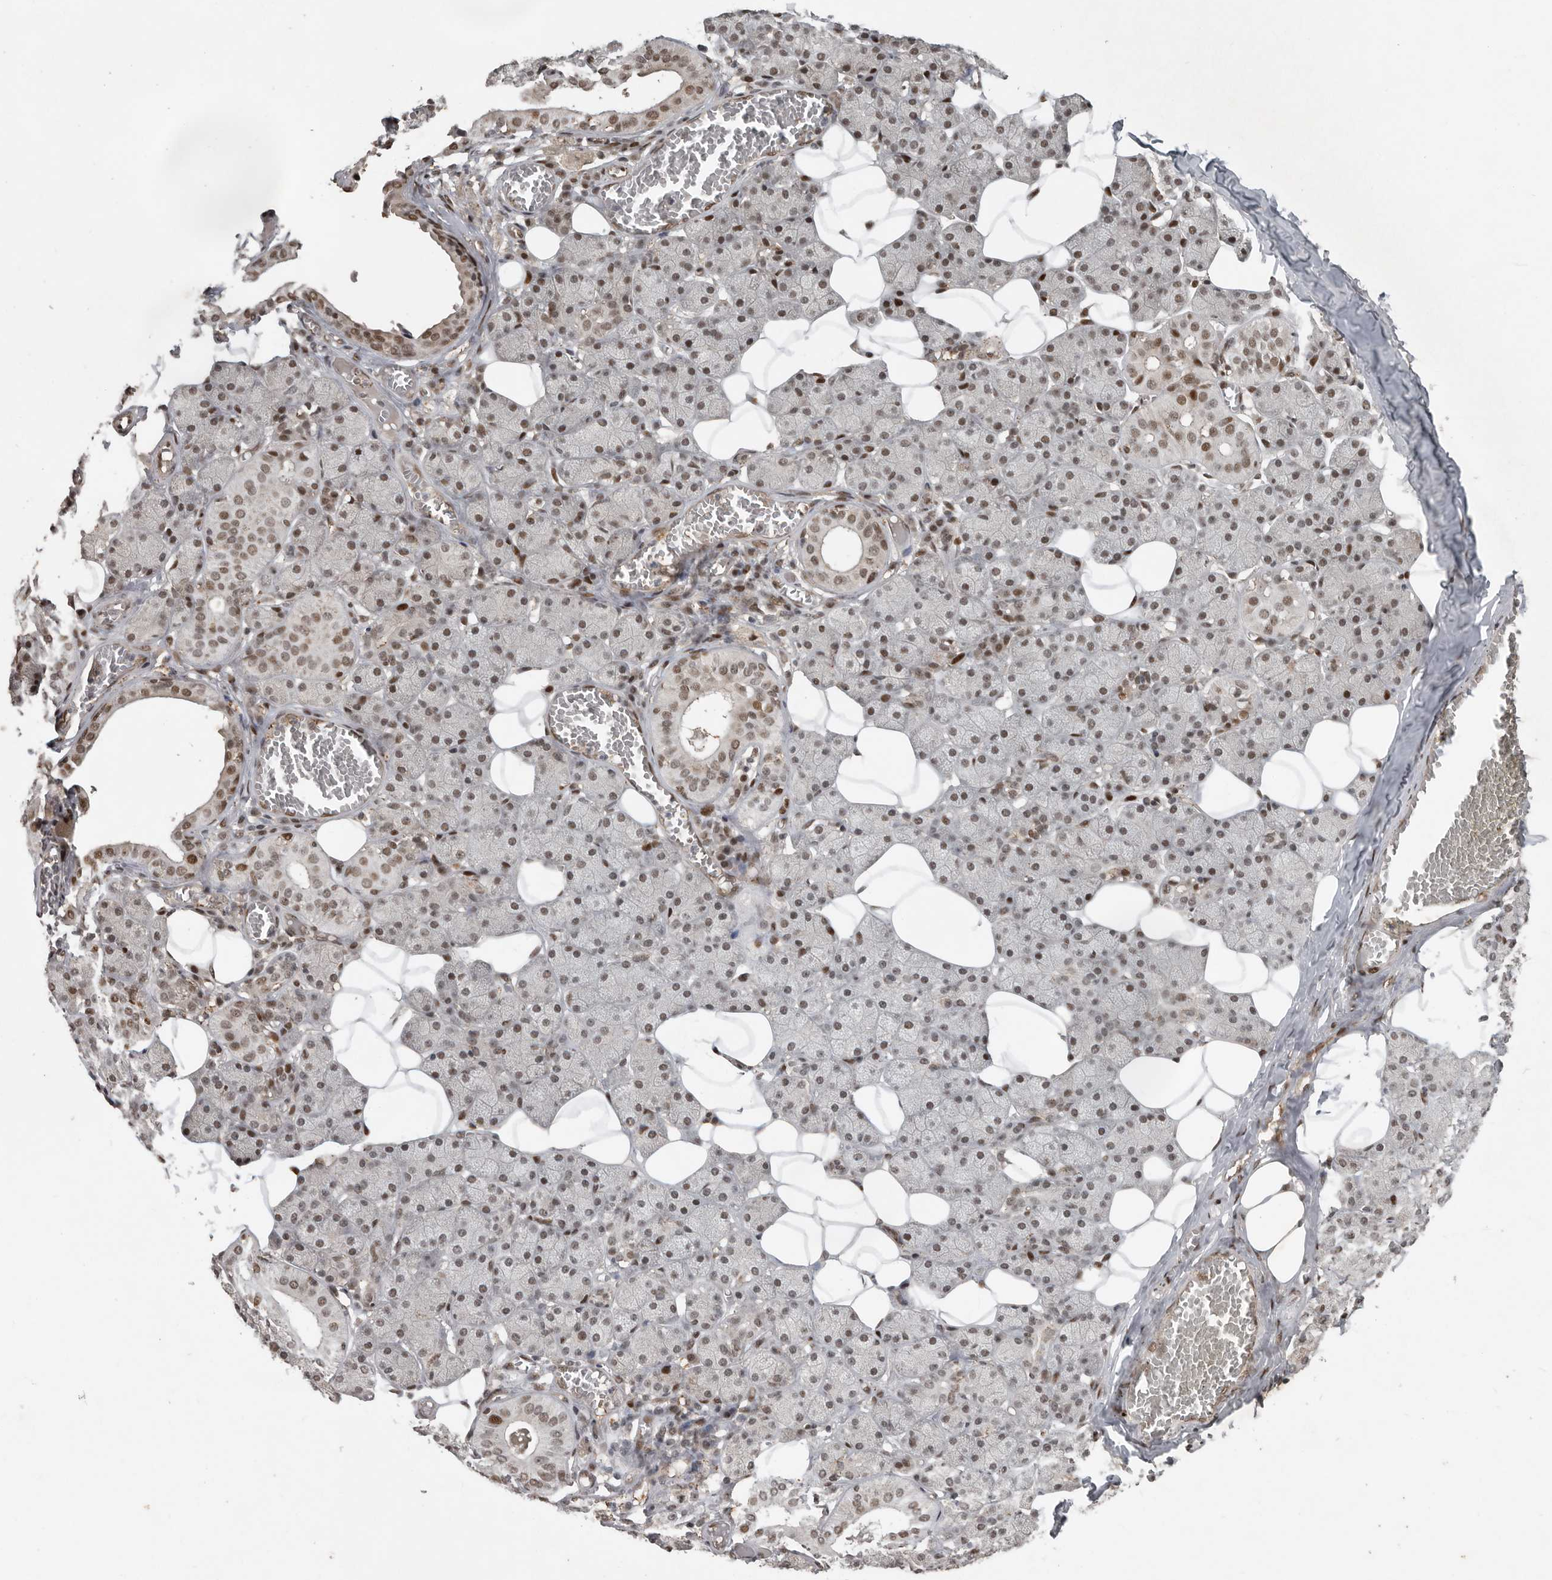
{"staining": {"intensity": "moderate", "quantity": "25%-75%", "location": "nuclear"}, "tissue": "salivary gland", "cell_type": "Glandular cells", "image_type": "normal", "snomed": [{"axis": "morphology", "description": "Normal tissue, NOS"}, {"axis": "topography", "description": "Salivary gland"}], "caption": "Moderate nuclear expression for a protein is present in approximately 25%-75% of glandular cells of unremarkable salivary gland using immunohistochemistry.", "gene": "CDC27", "patient": {"sex": "female", "age": 33}}